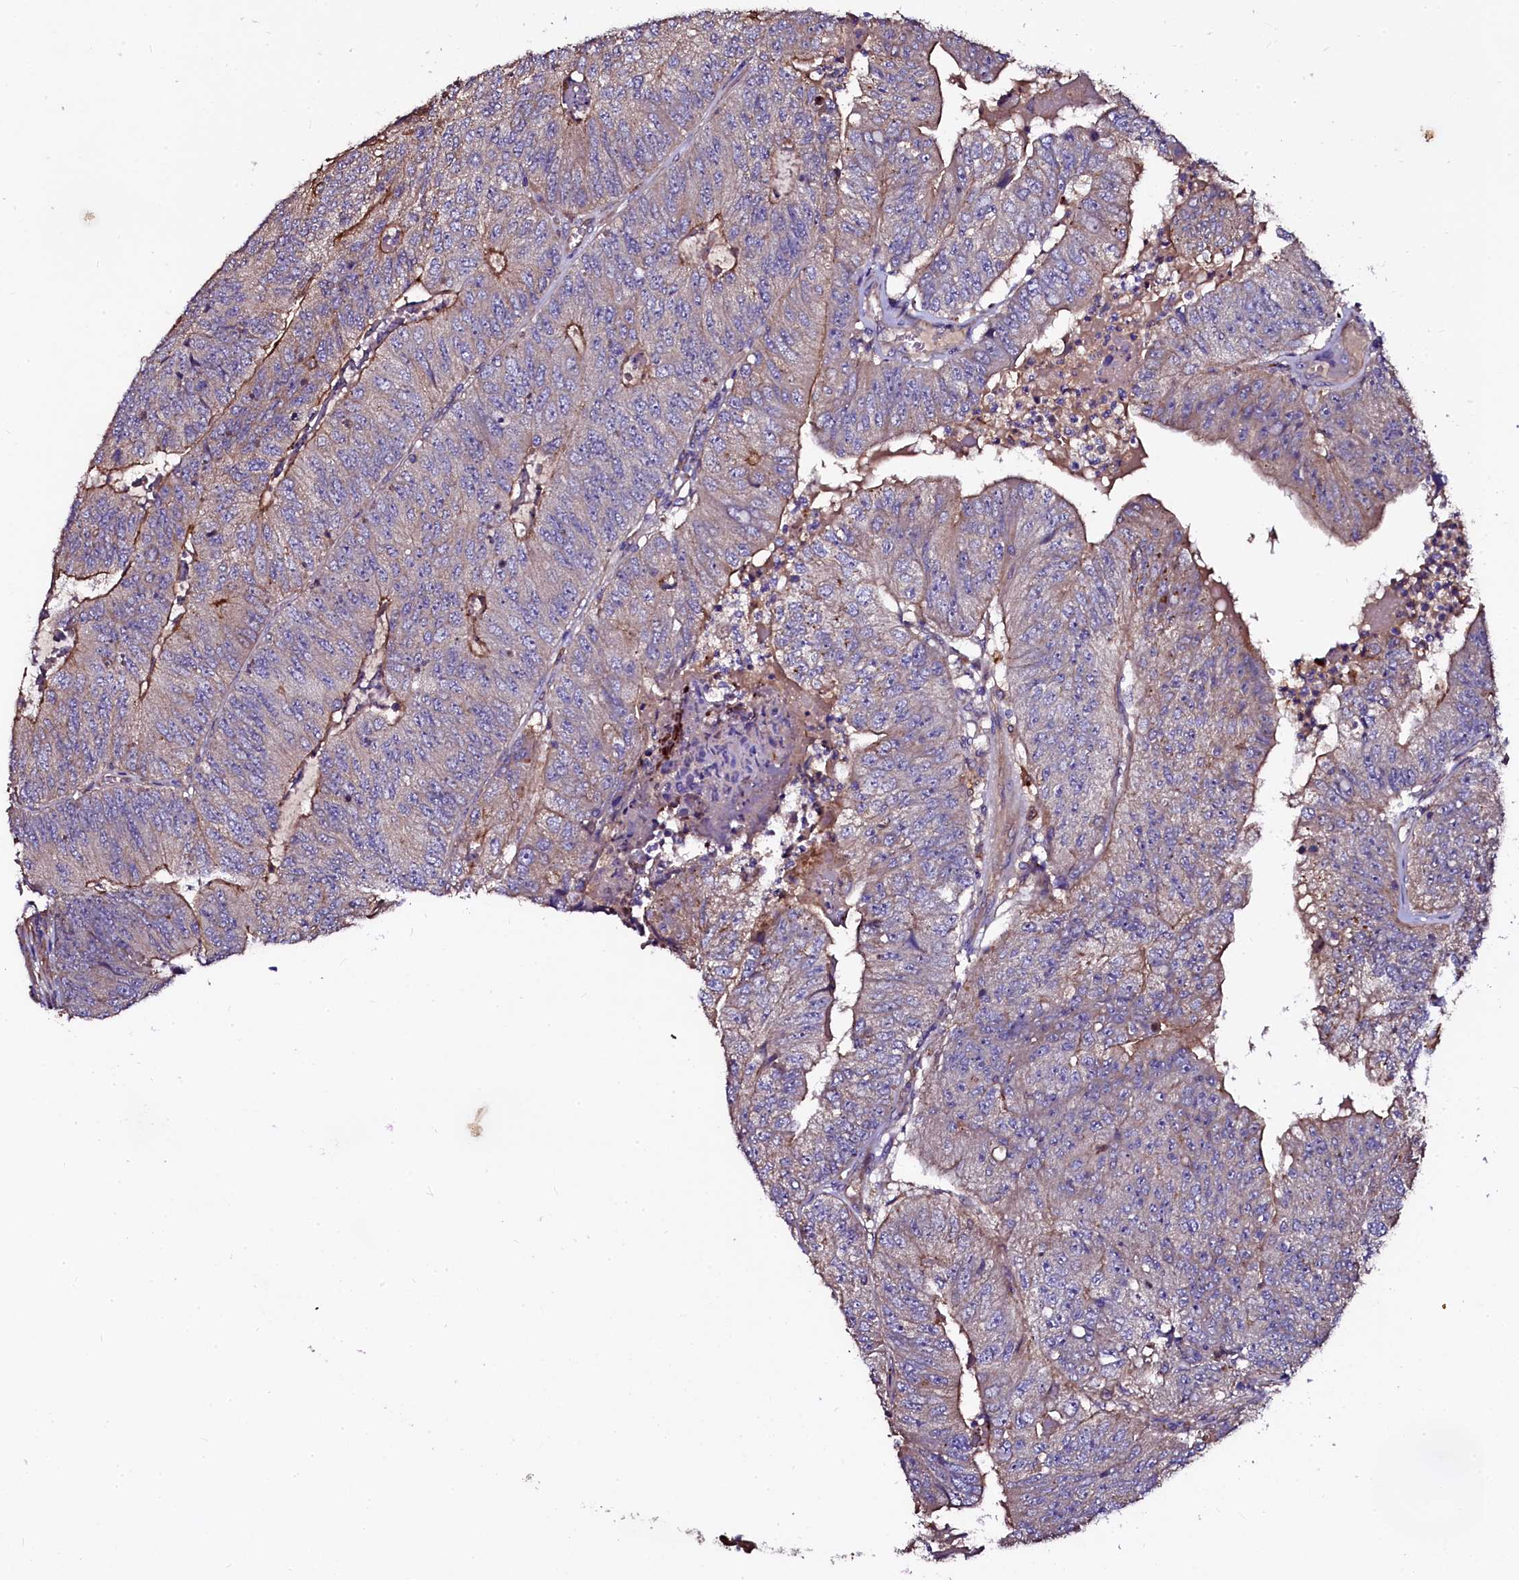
{"staining": {"intensity": "moderate", "quantity": "25%-75%", "location": "cytoplasmic/membranous"}, "tissue": "colorectal cancer", "cell_type": "Tumor cells", "image_type": "cancer", "snomed": [{"axis": "morphology", "description": "Adenocarcinoma, NOS"}, {"axis": "topography", "description": "Colon"}], "caption": "Immunohistochemical staining of colorectal cancer (adenocarcinoma) exhibits medium levels of moderate cytoplasmic/membranous positivity in about 25%-75% of tumor cells. The protein of interest is stained brown, and the nuclei are stained in blue (DAB (3,3'-diaminobenzidine) IHC with brightfield microscopy, high magnification).", "gene": "APPL2", "patient": {"sex": "female", "age": 67}}